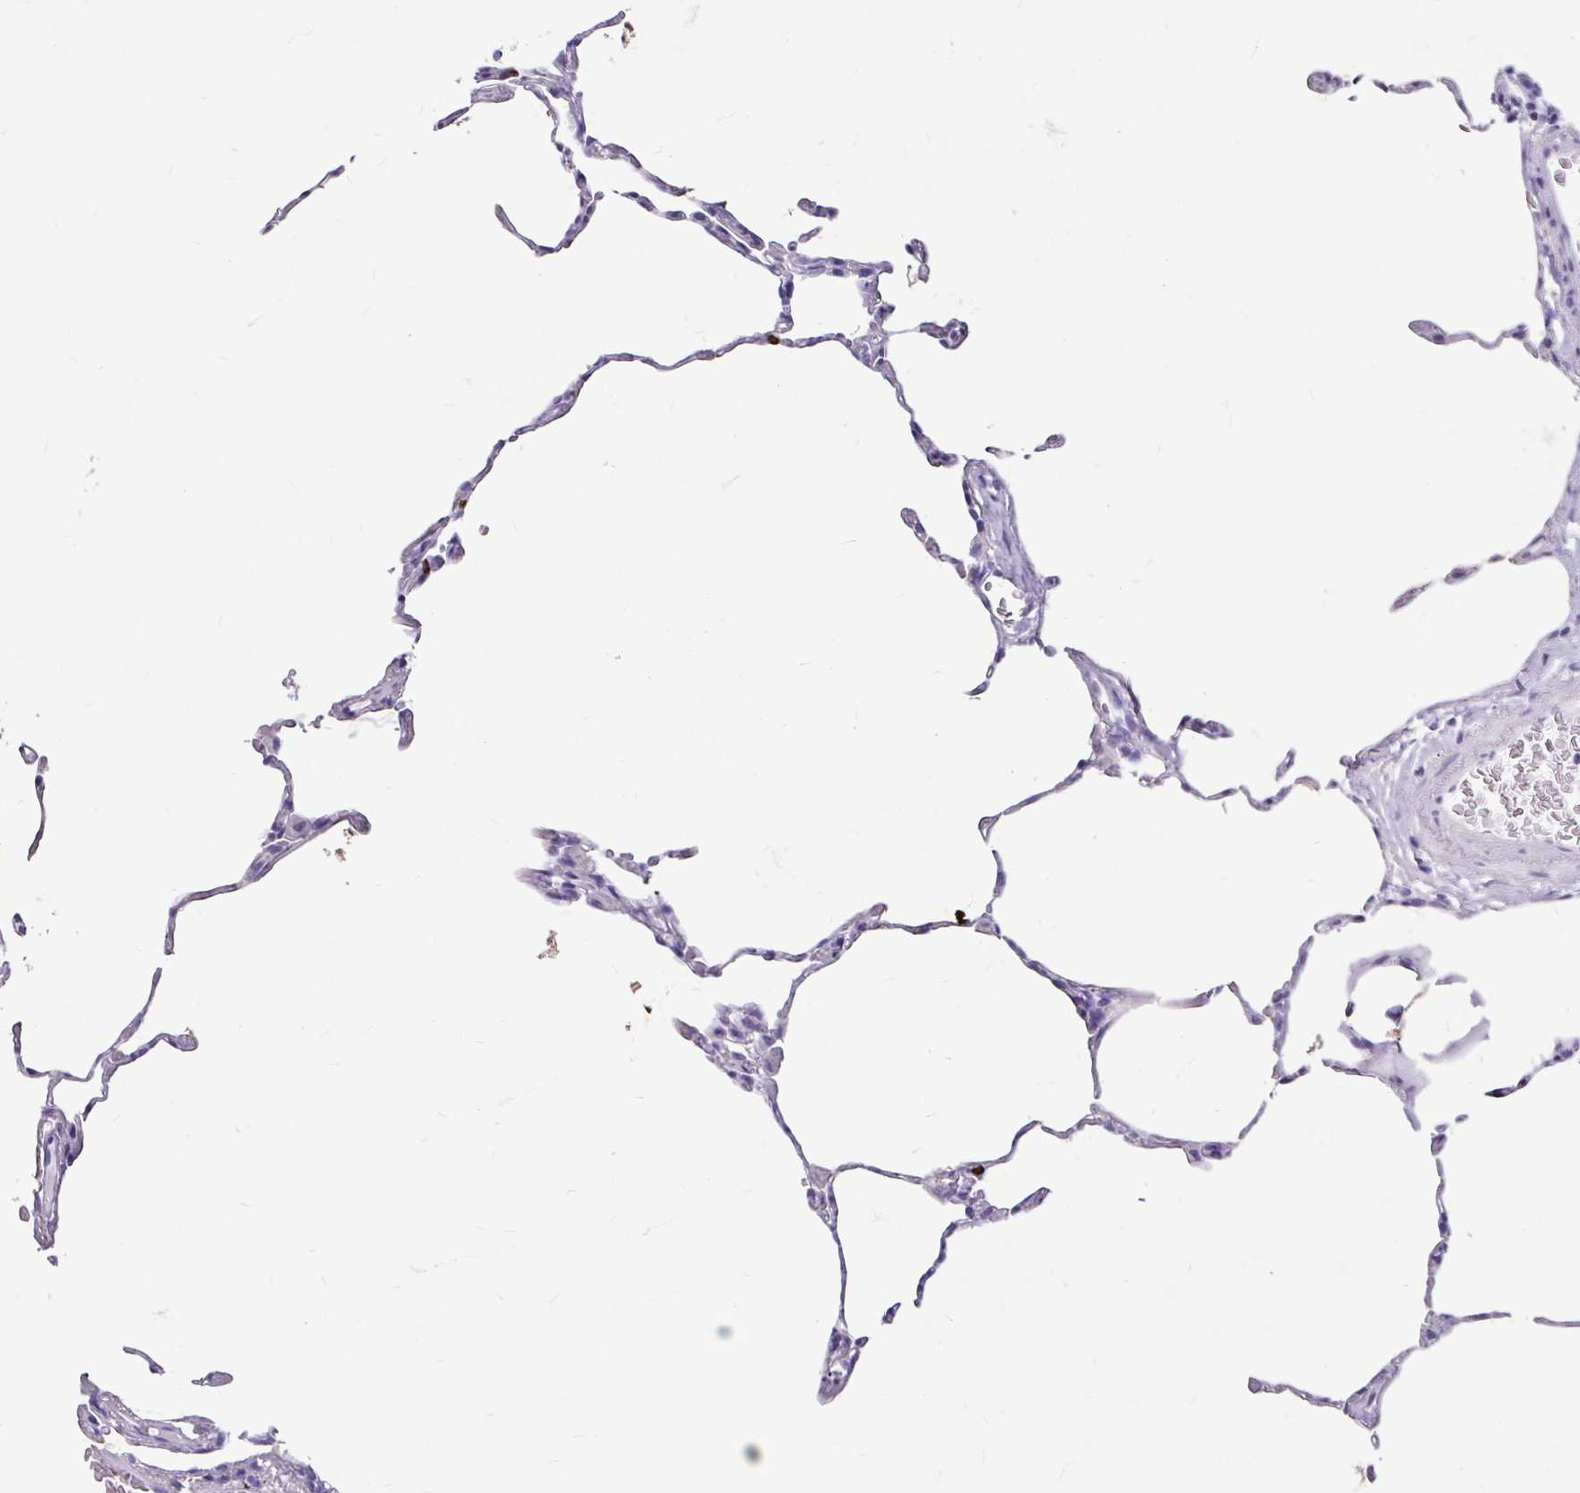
{"staining": {"intensity": "negative", "quantity": "none", "location": "none"}, "tissue": "lung", "cell_type": "Alveolar cells", "image_type": "normal", "snomed": [{"axis": "morphology", "description": "Normal tissue, NOS"}, {"axis": "topography", "description": "Lung"}], "caption": "High magnification brightfield microscopy of unremarkable lung stained with DAB (brown) and counterstained with hematoxylin (blue): alveolar cells show no significant positivity. The staining is performed using DAB (3,3'-diaminobenzidine) brown chromogen with nuclei counter-stained in using hematoxylin.", "gene": "ANKRD1", "patient": {"sex": "female", "age": 57}}